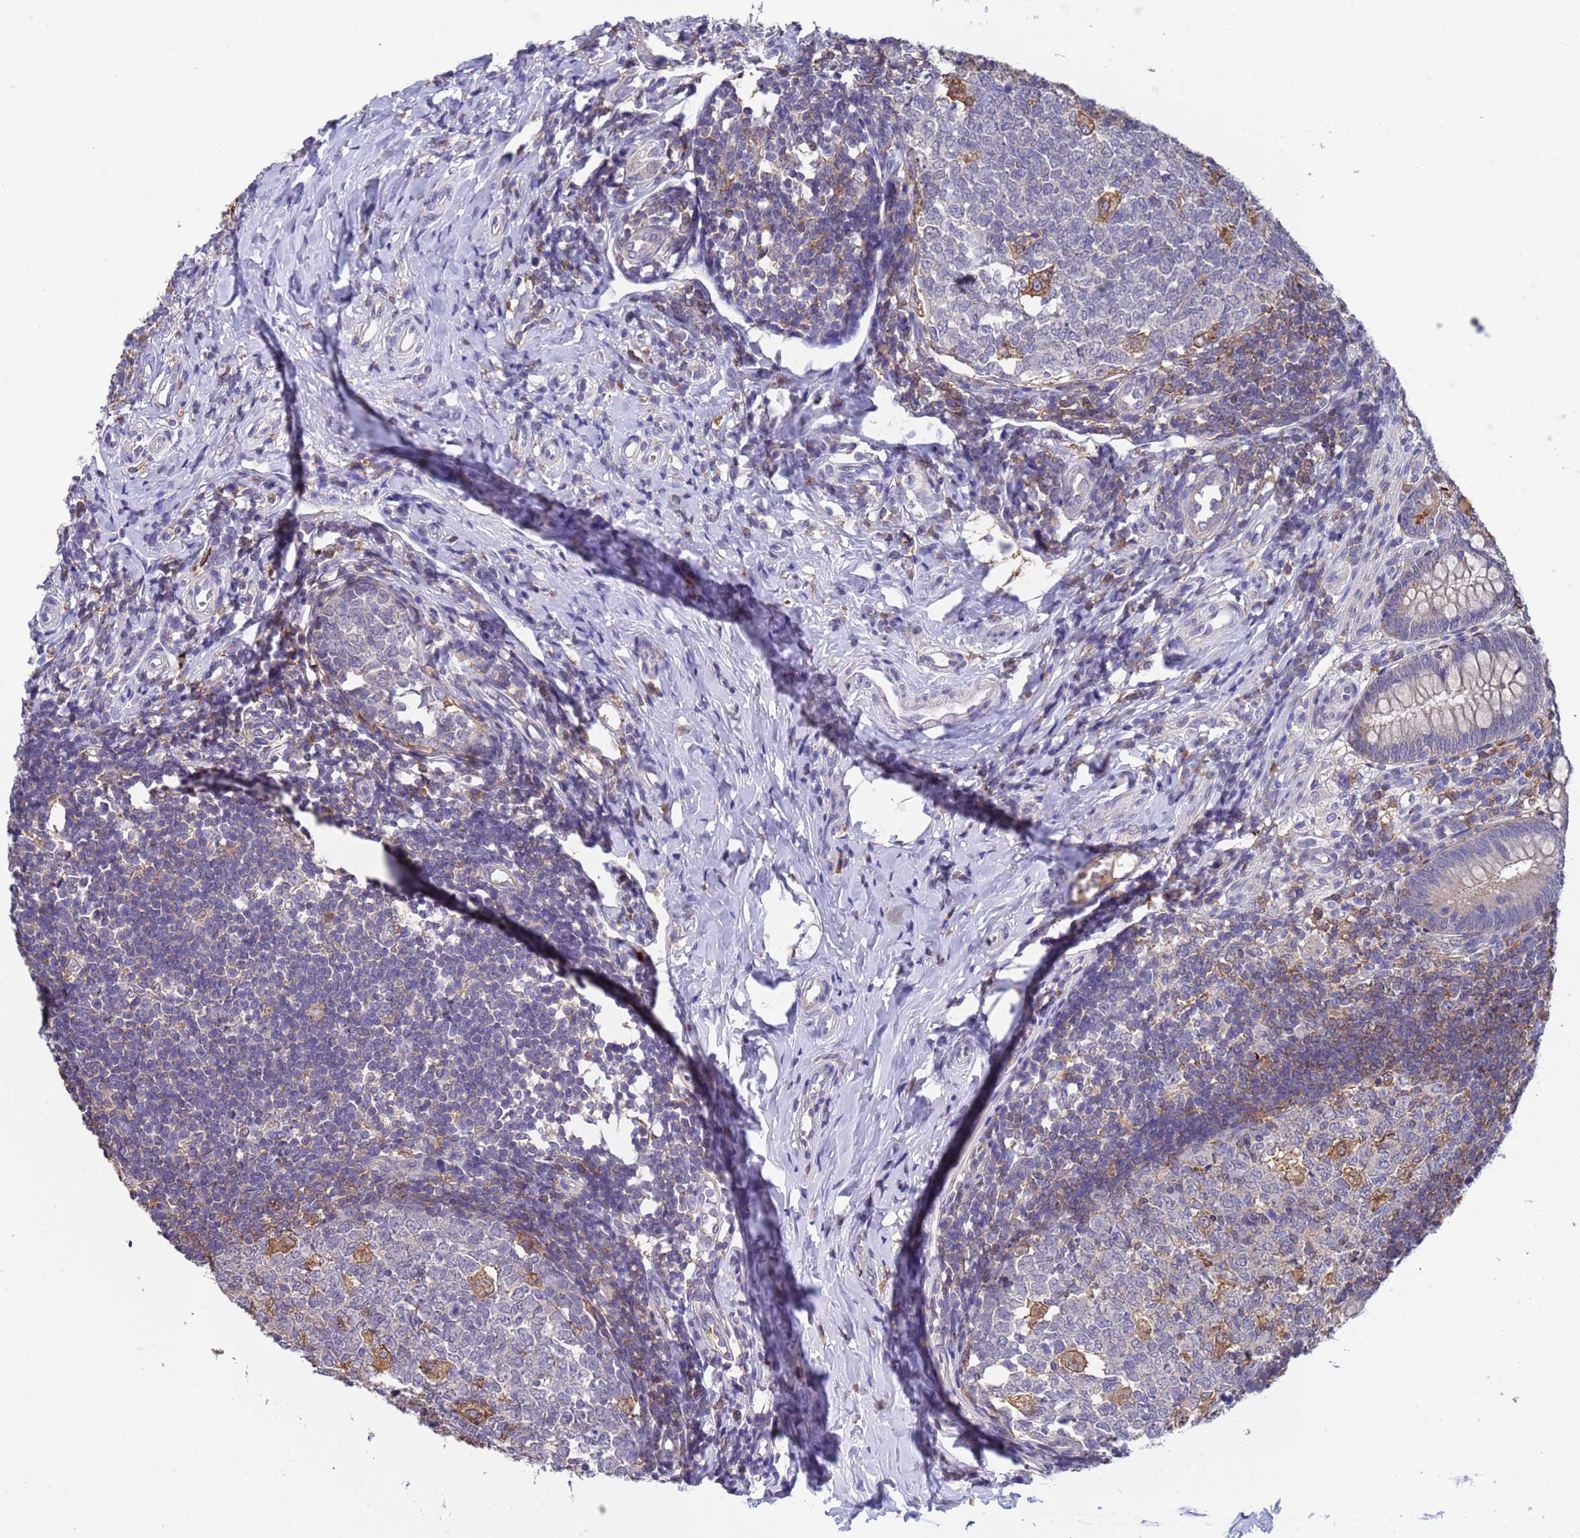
{"staining": {"intensity": "negative", "quantity": "none", "location": "none"}, "tissue": "appendix", "cell_type": "Glandular cells", "image_type": "normal", "snomed": [{"axis": "morphology", "description": "Normal tissue, NOS"}, {"axis": "topography", "description": "Appendix"}], "caption": "IHC histopathology image of benign human appendix stained for a protein (brown), which displays no staining in glandular cells.", "gene": "AMPD3", "patient": {"sex": "male", "age": 14}}